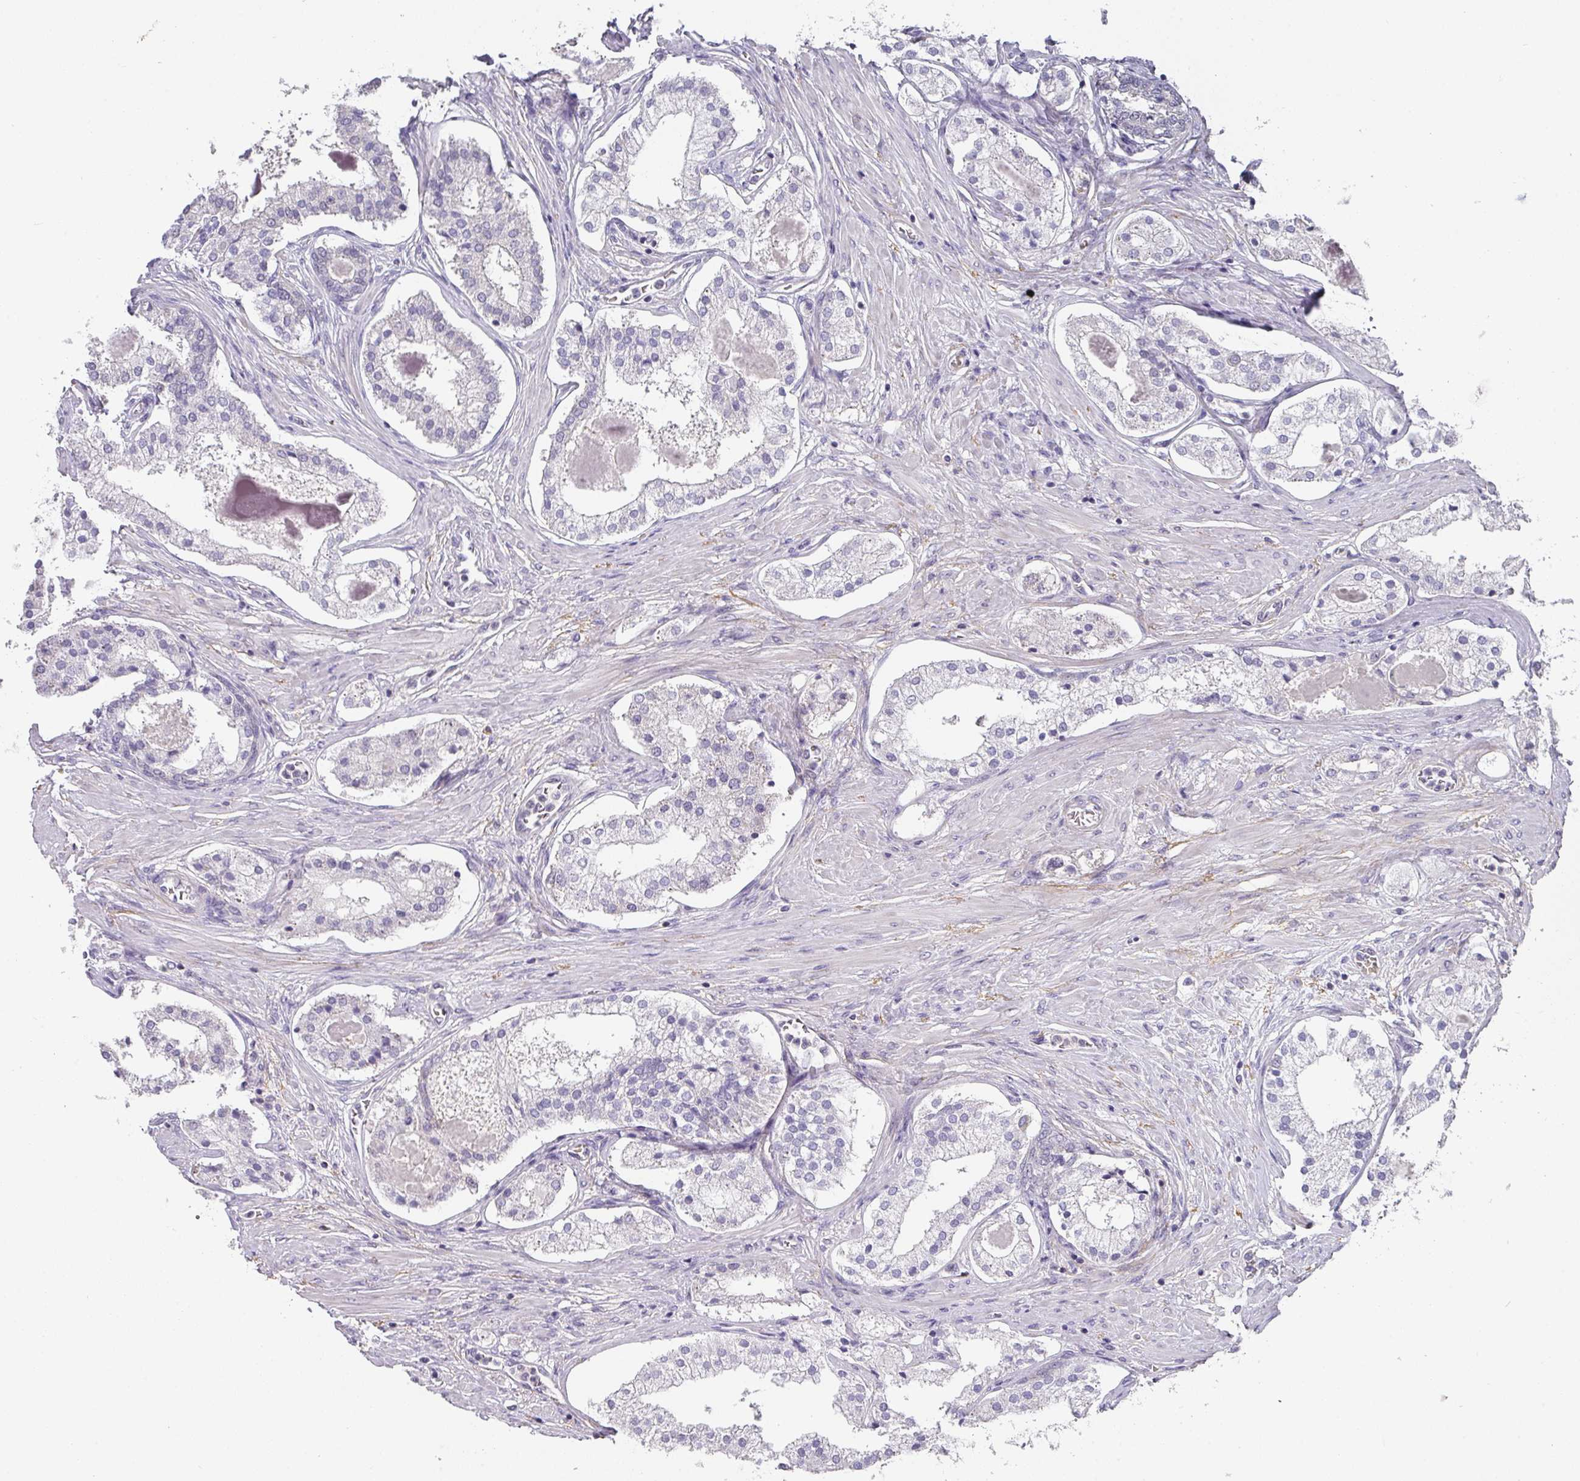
{"staining": {"intensity": "negative", "quantity": "none", "location": "none"}, "tissue": "prostate cancer", "cell_type": "Tumor cells", "image_type": "cancer", "snomed": [{"axis": "morphology", "description": "Adenocarcinoma, Low grade"}, {"axis": "topography", "description": "Prostate"}], "caption": "This is an immunohistochemistry (IHC) histopathology image of human adenocarcinoma (low-grade) (prostate). There is no staining in tumor cells.", "gene": "FOXN4", "patient": {"sex": "male", "age": 59}}